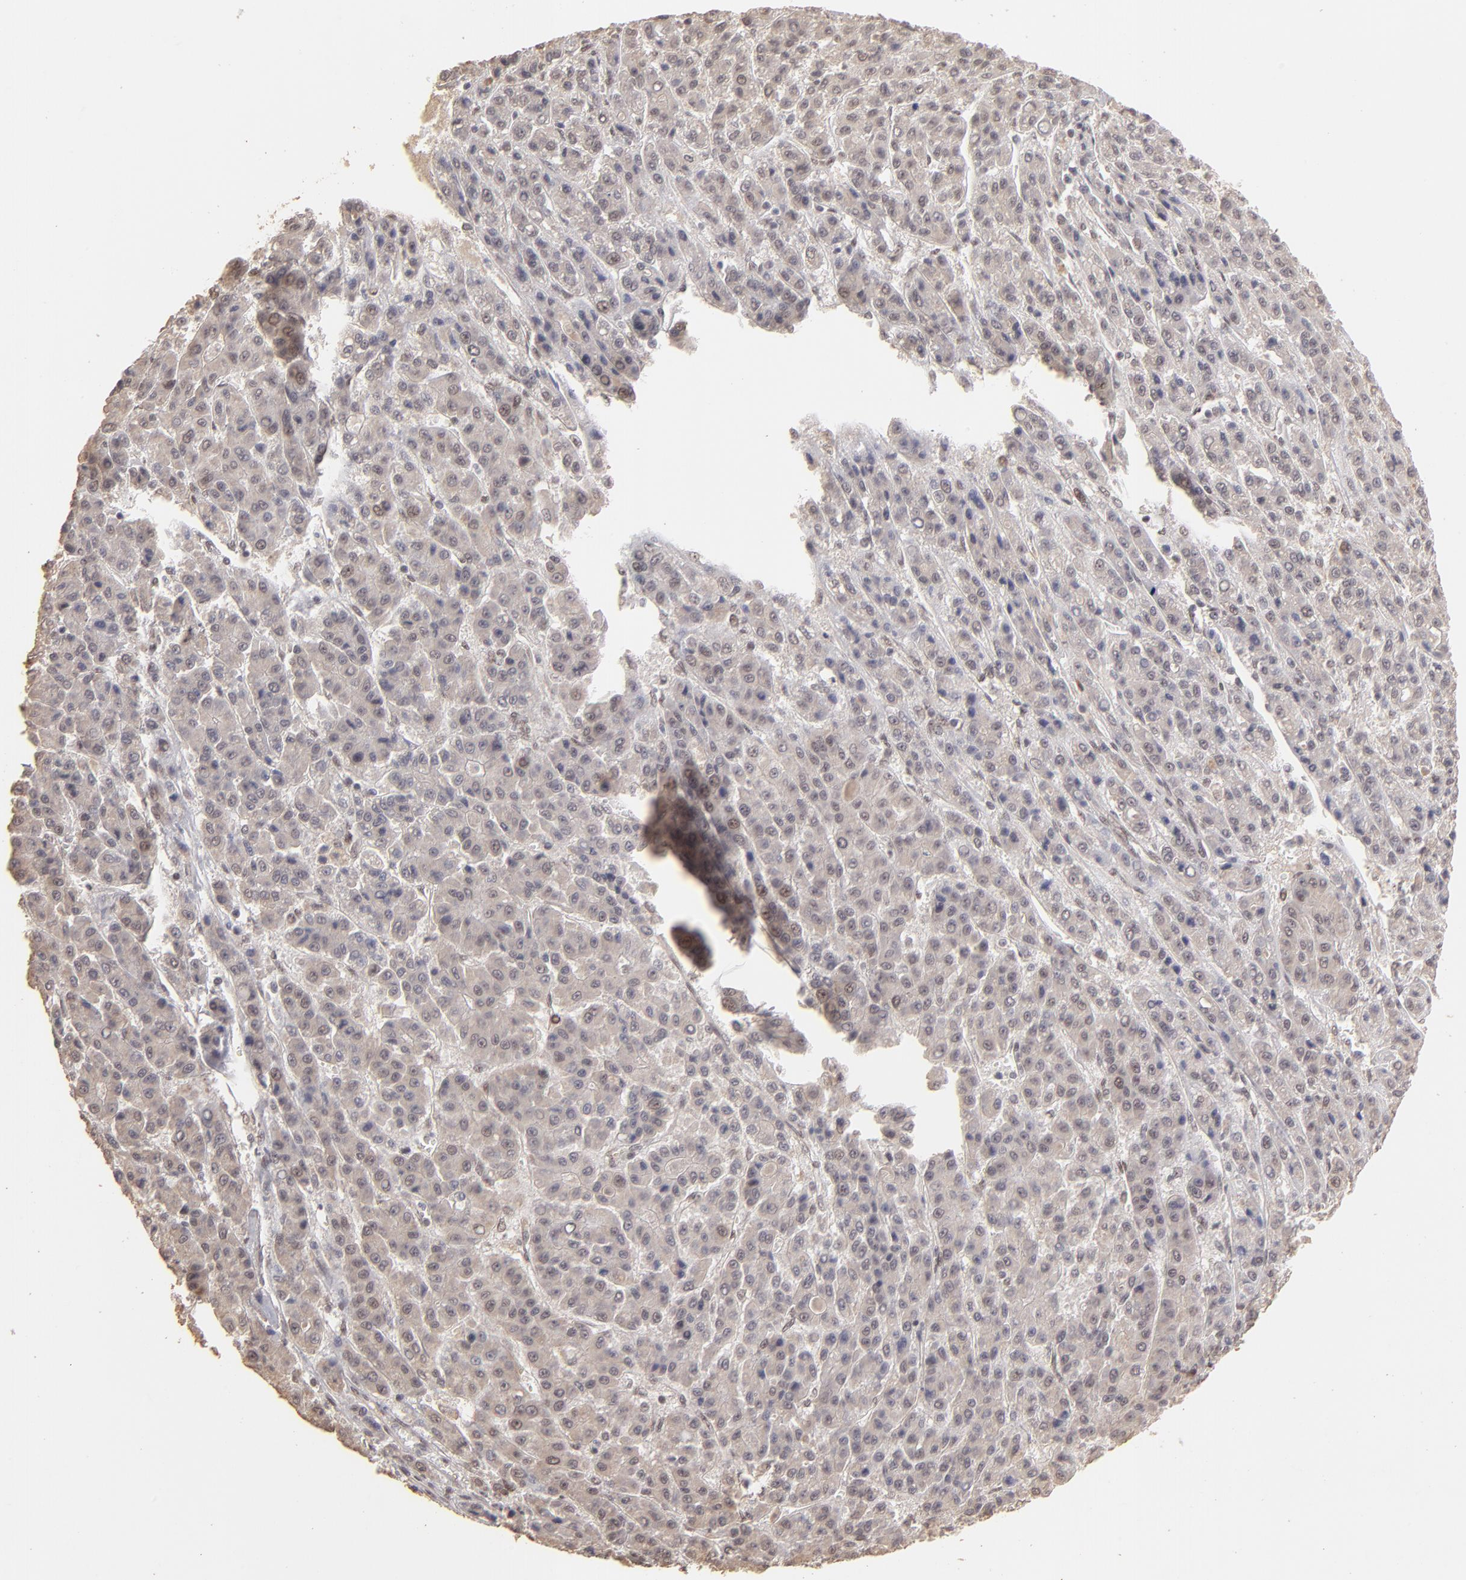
{"staining": {"intensity": "weak", "quantity": ">75%", "location": "cytoplasmic/membranous,nuclear"}, "tissue": "liver cancer", "cell_type": "Tumor cells", "image_type": "cancer", "snomed": [{"axis": "morphology", "description": "Carcinoma, Hepatocellular, NOS"}, {"axis": "topography", "description": "Liver"}], "caption": "Liver hepatocellular carcinoma stained with immunohistochemistry shows weak cytoplasmic/membranous and nuclear staining in about >75% of tumor cells.", "gene": "CLOCK", "patient": {"sex": "male", "age": 70}}